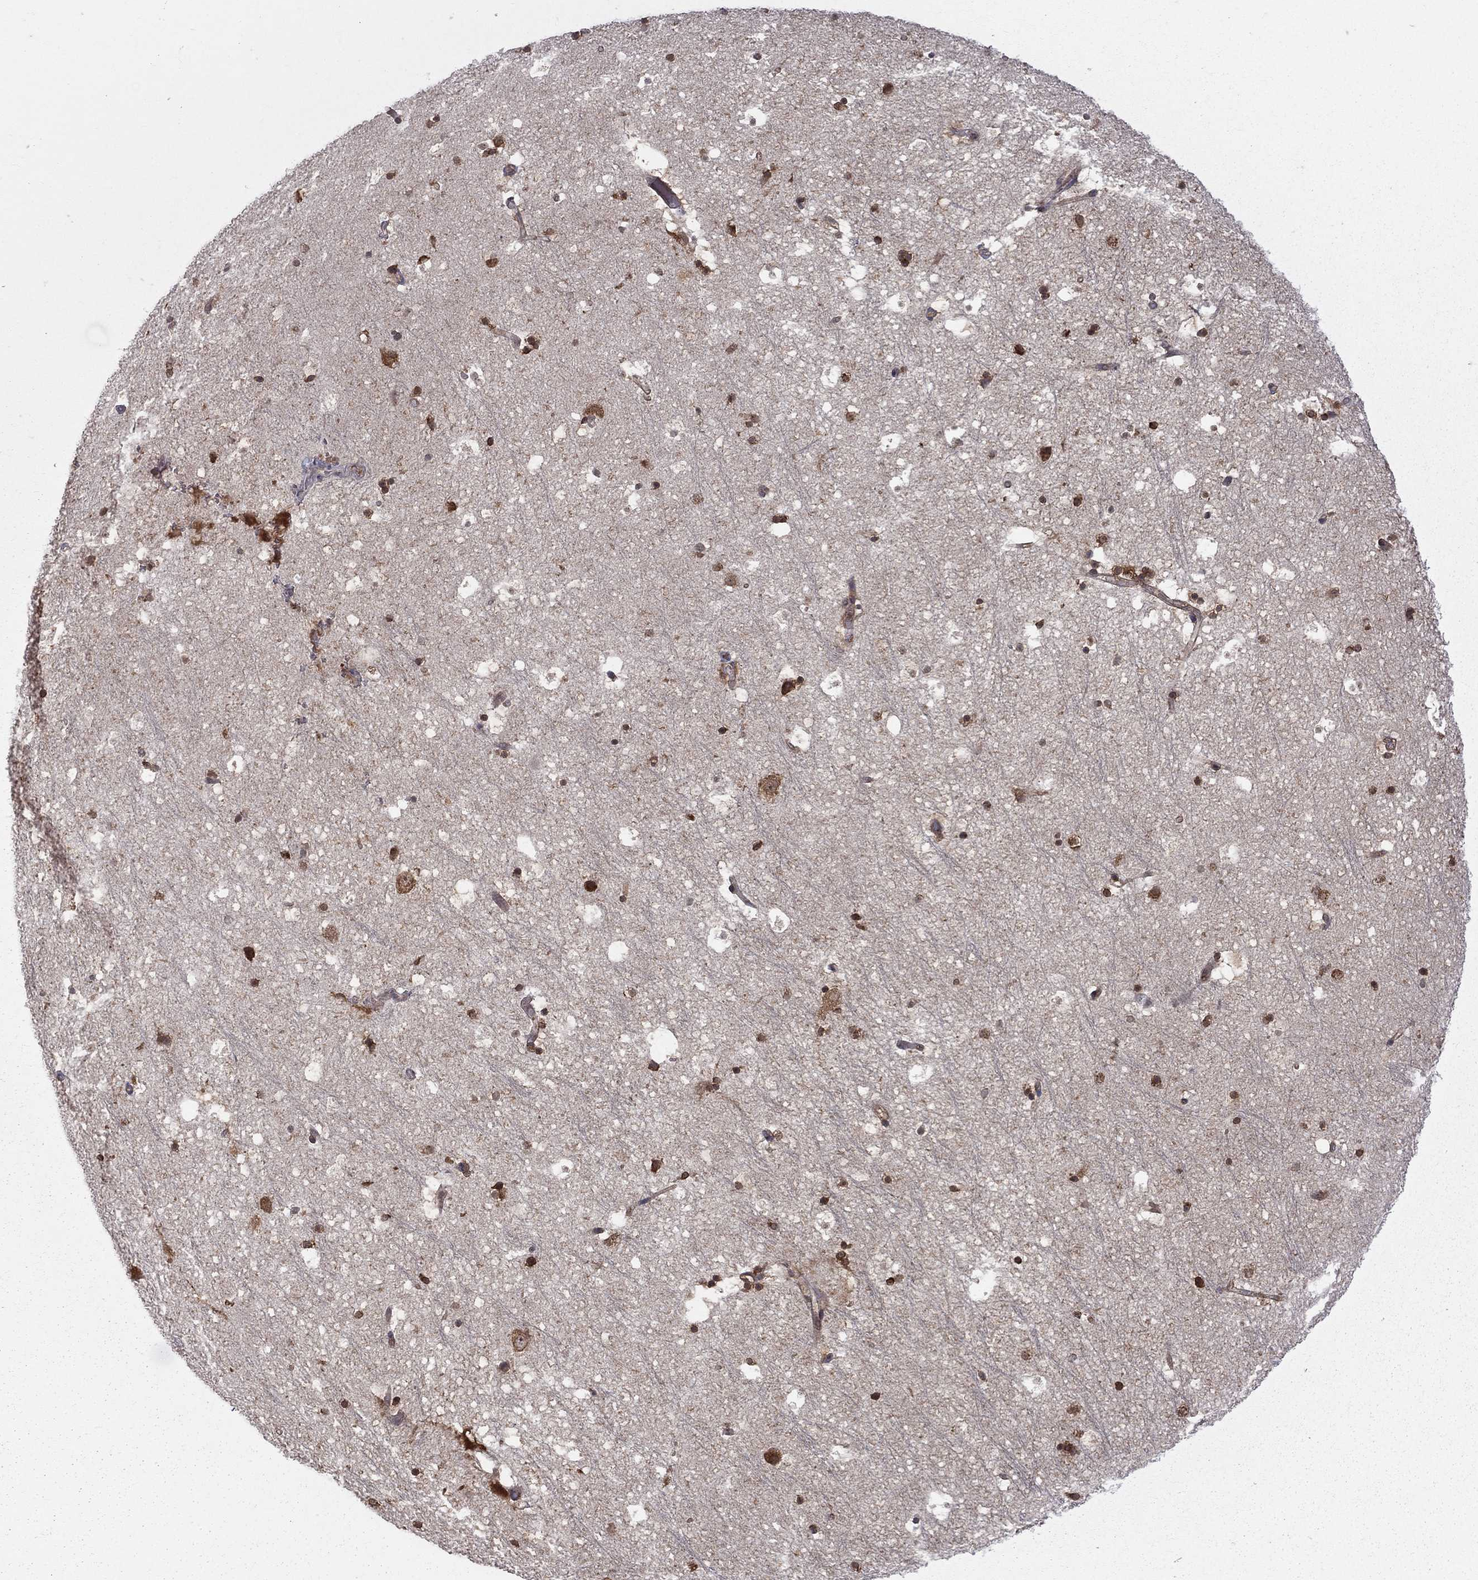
{"staining": {"intensity": "strong", "quantity": "25%-75%", "location": "cytoplasmic/membranous"}, "tissue": "hippocampus", "cell_type": "Glial cells", "image_type": "normal", "snomed": [{"axis": "morphology", "description": "Normal tissue, NOS"}, {"axis": "topography", "description": "Hippocampus"}], "caption": "High-magnification brightfield microscopy of unremarkable hippocampus stained with DAB (brown) and counterstained with hematoxylin (blue). glial cells exhibit strong cytoplasmic/membranous positivity is present in approximately25%-75% of cells. (DAB = brown stain, brightfield microscopy at high magnification).", "gene": "NAA50", "patient": {"sex": "male", "age": 51}}